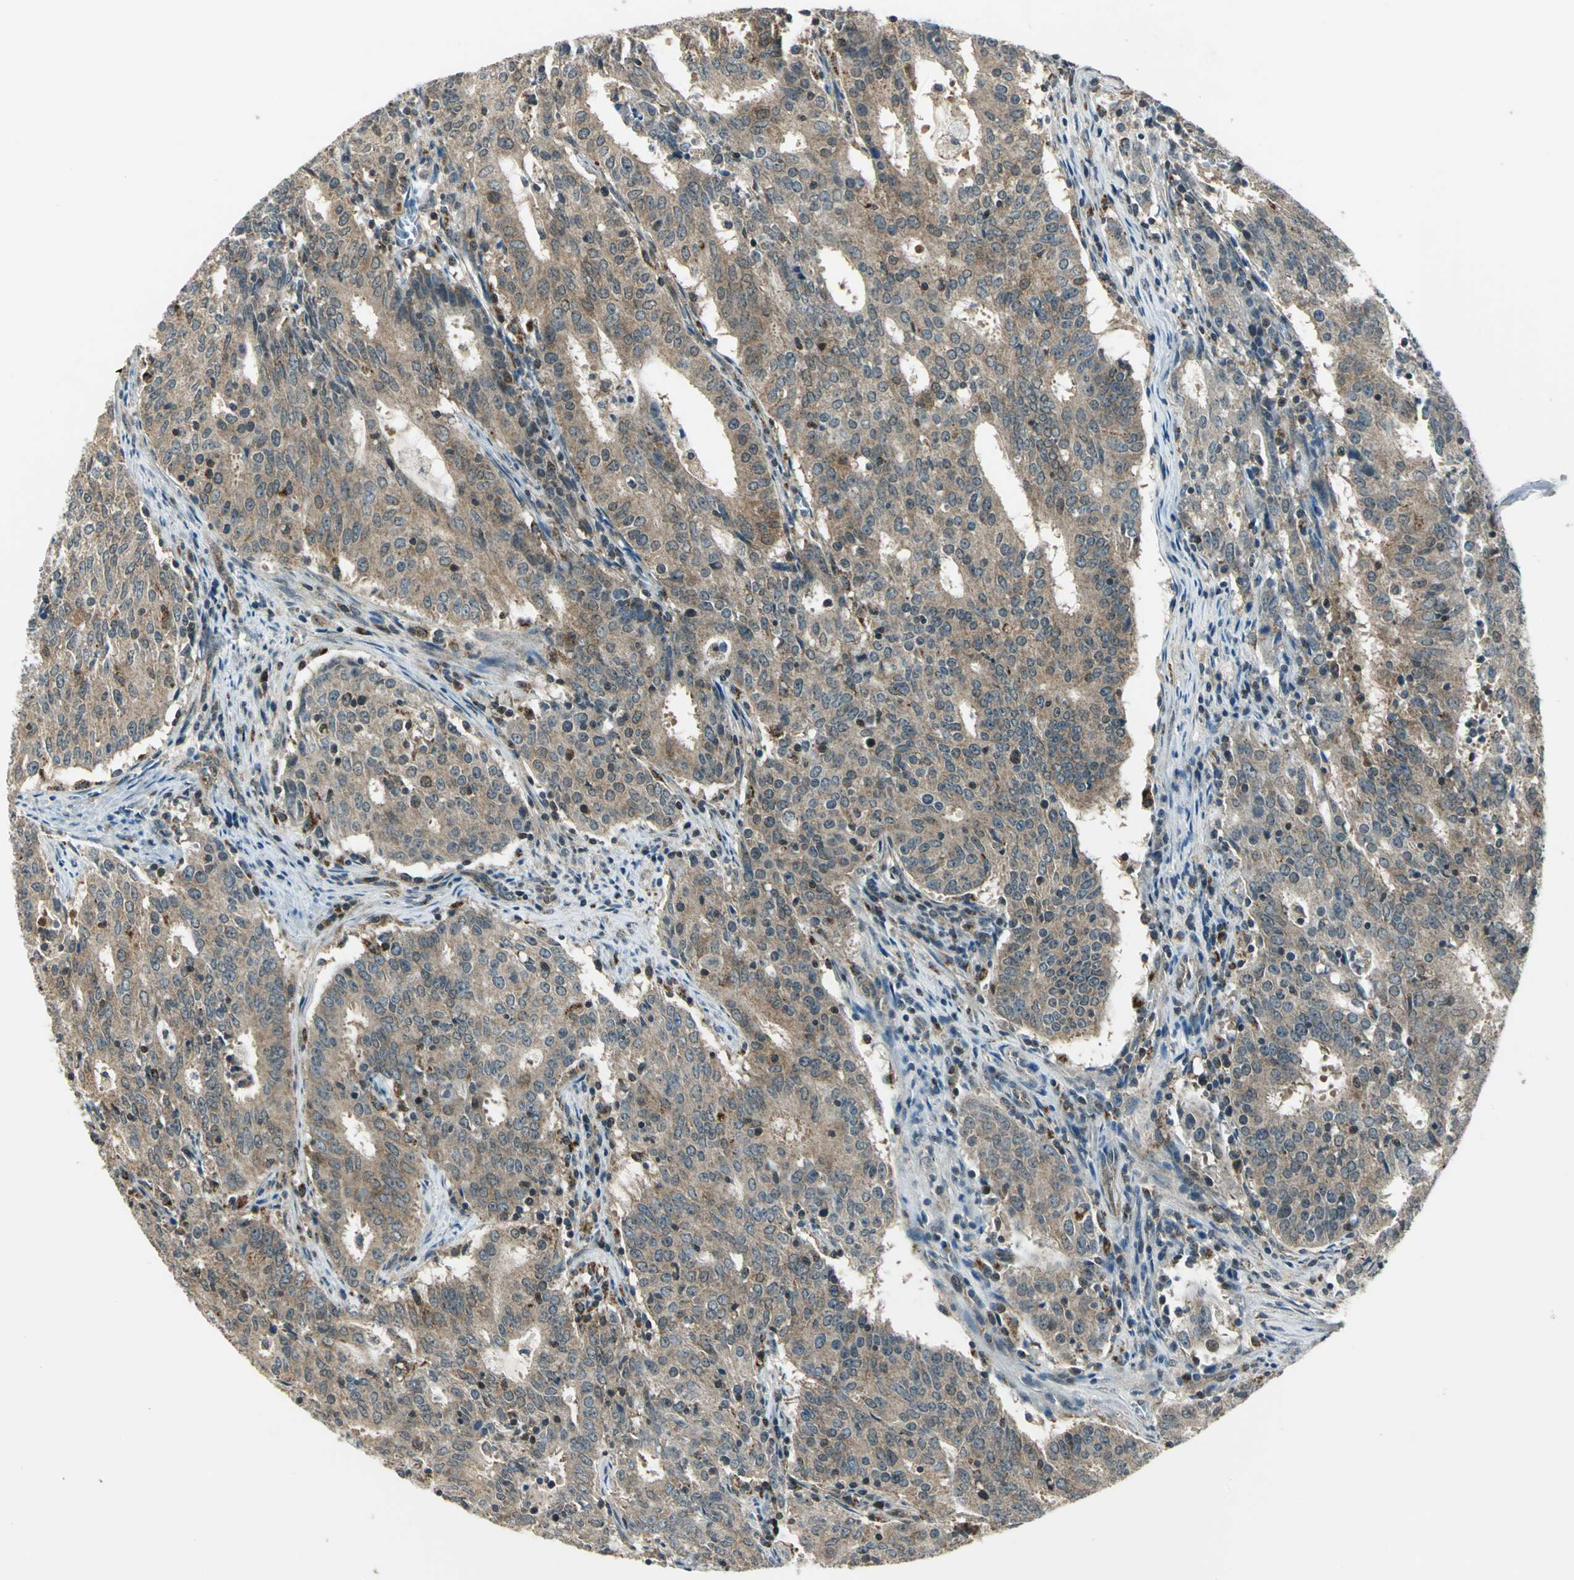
{"staining": {"intensity": "moderate", "quantity": ">75%", "location": "cytoplasmic/membranous"}, "tissue": "cervical cancer", "cell_type": "Tumor cells", "image_type": "cancer", "snomed": [{"axis": "morphology", "description": "Adenocarcinoma, NOS"}, {"axis": "topography", "description": "Cervix"}], "caption": "Cervical cancer stained with a brown dye reveals moderate cytoplasmic/membranous positive staining in approximately >75% of tumor cells.", "gene": "NUDT2", "patient": {"sex": "female", "age": 44}}